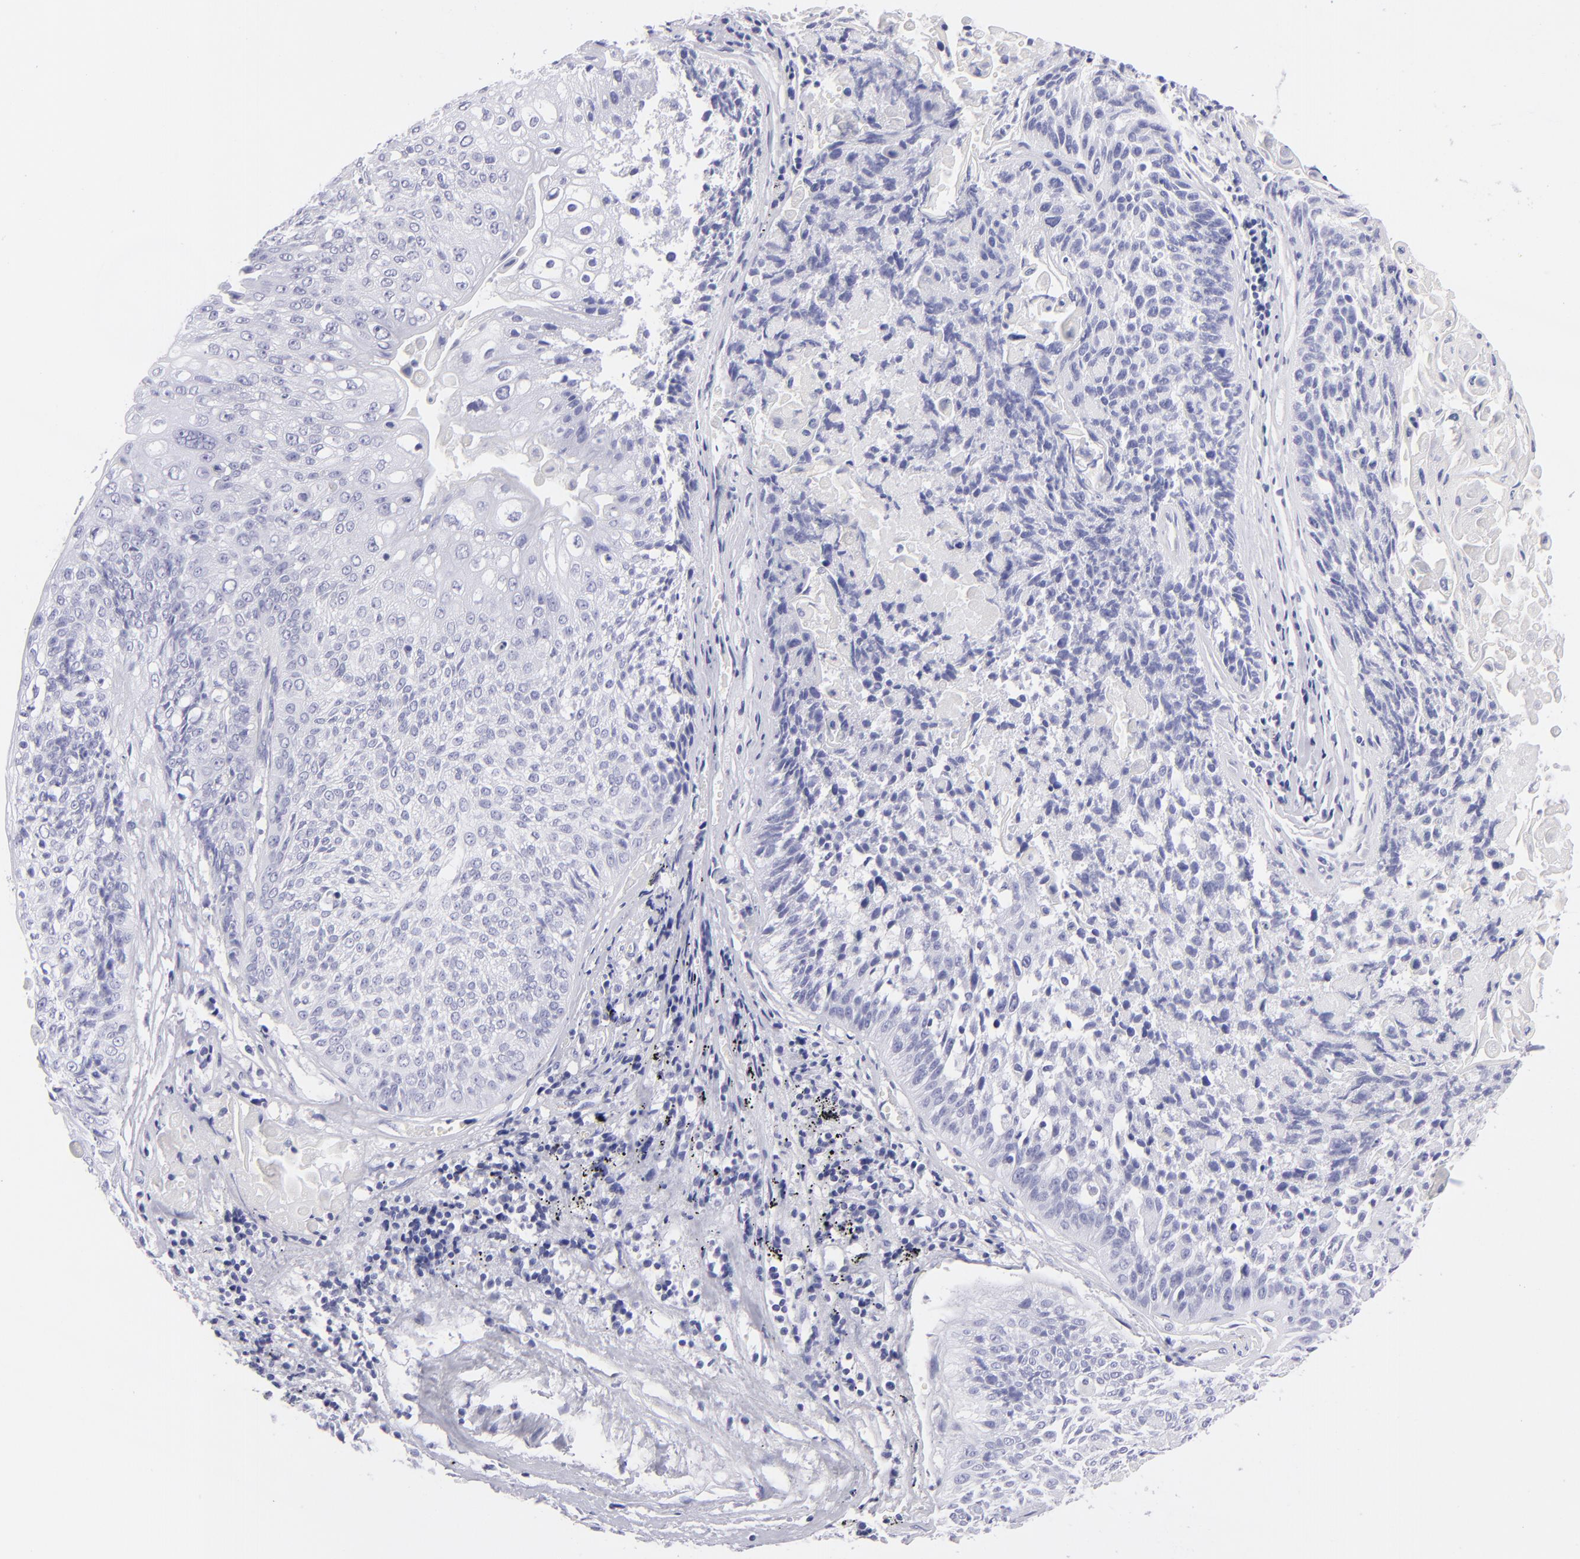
{"staining": {"intensity": "negative", "quantity": "none", "location": "none"}, "tissue": "lung cancer", "cell_type": "Tumor cells", "image_type": "cancer", "snomed": [{"axis": "morphology", "description": "Adenocarcinoma, NOS"}, {"axis": "topography", "description": "Lung"}], "caption": "IHC micrograph of neoplastic tissue: human lung adenocarcinoma stained with DAB (3,3'-diaminobenzidine) reveals no significant protein positivity in tumor cells.", "gene": "PRPH", "patient": {"sex": "male", "age": 60}}